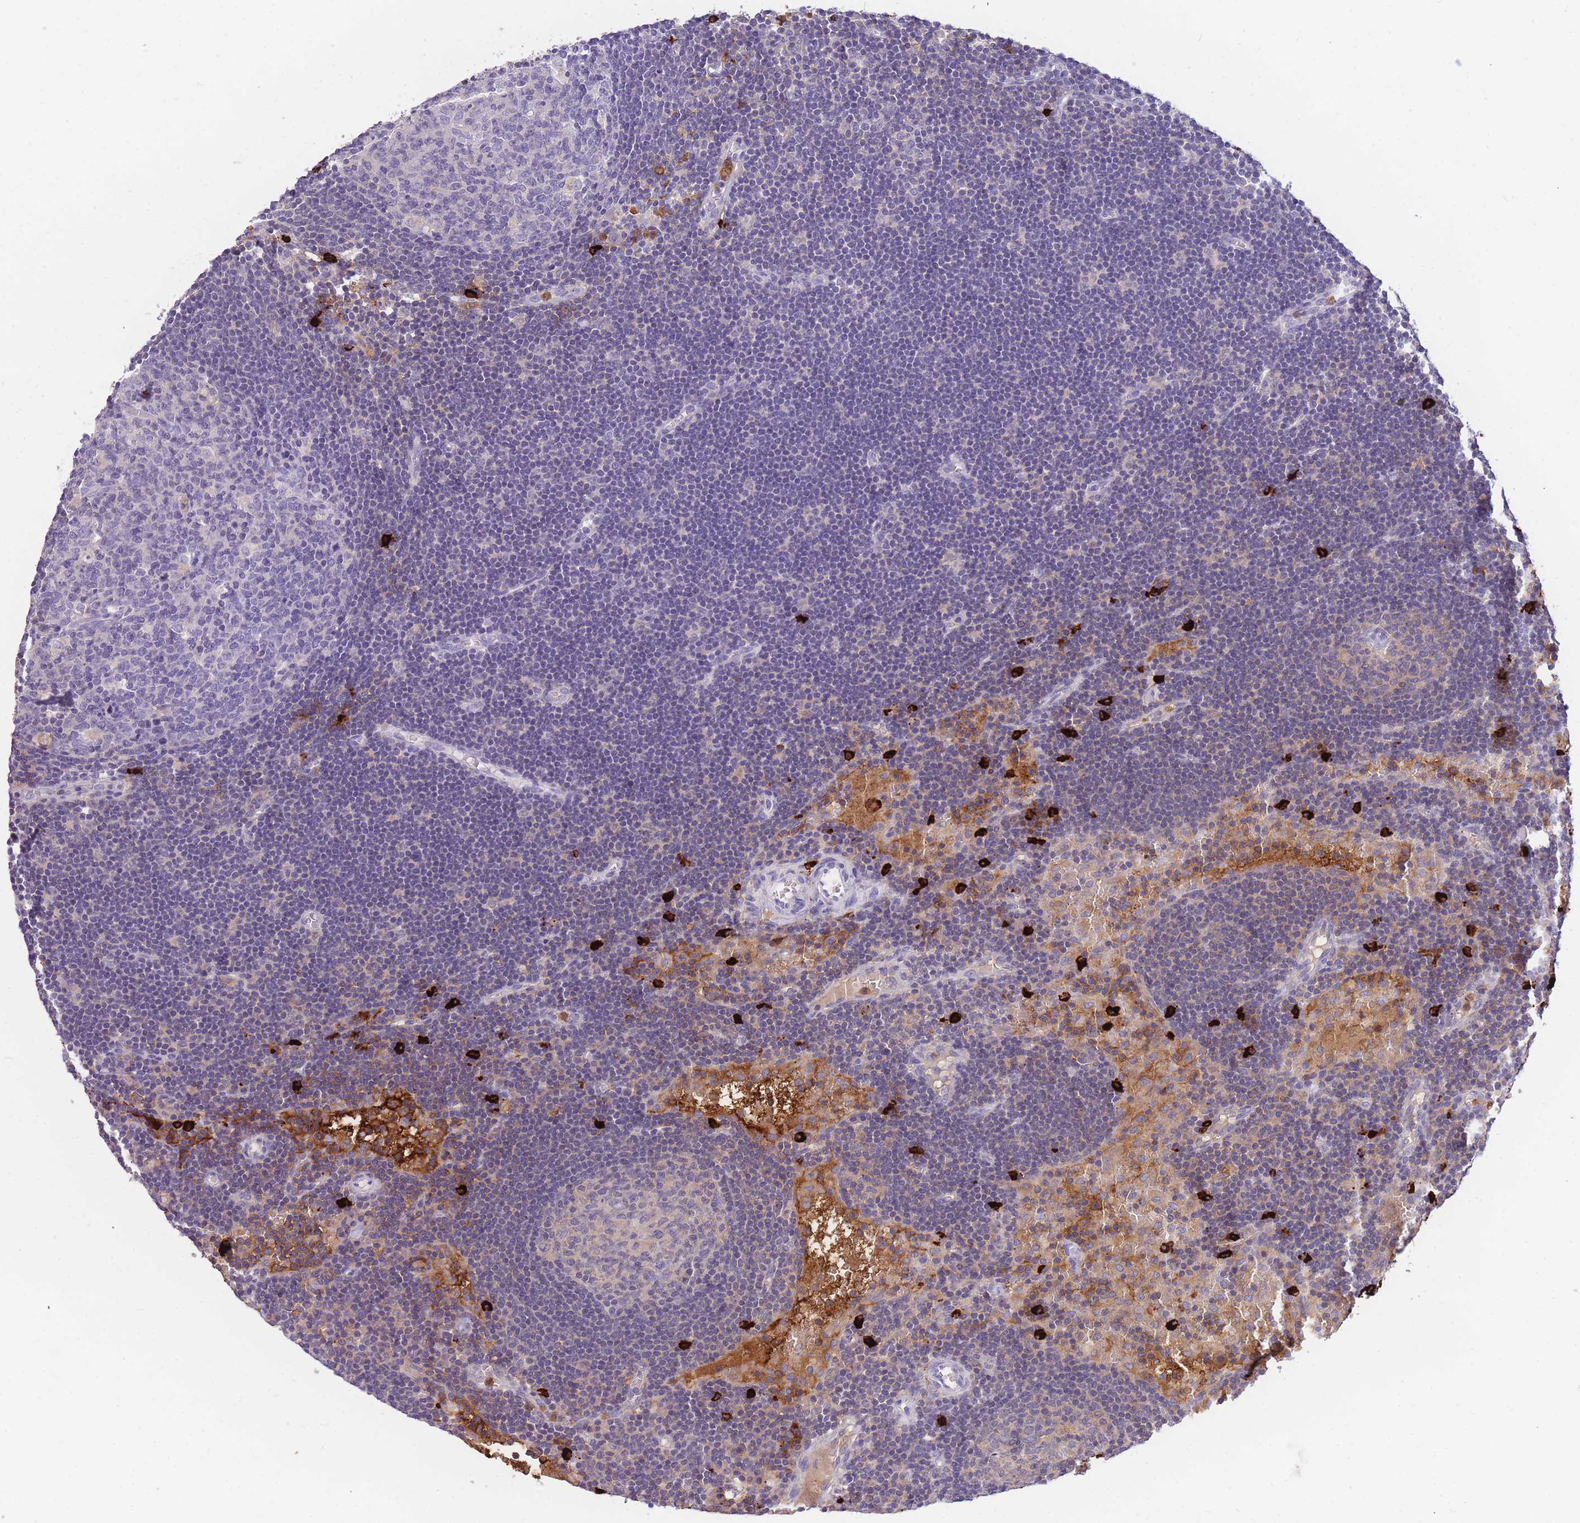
{"staining": {"intensity": "negative", "quantity": "none", "location": "none"}, "tissue": "lymph node", "cell_type": "Germinal center cells", "image_type": "normal", "snomed": [{"axis": "morphology", "description": "Normal tissue, NOS"}, {"axis": "topography", "description": "Lymph node"}], "caption": "A photomicrograph of lymph node stained for a protein demonstrates no brown staining in germinal center cells.", "gene": "TPSAB1", "patient": {"sex": "male", "age": 62}}